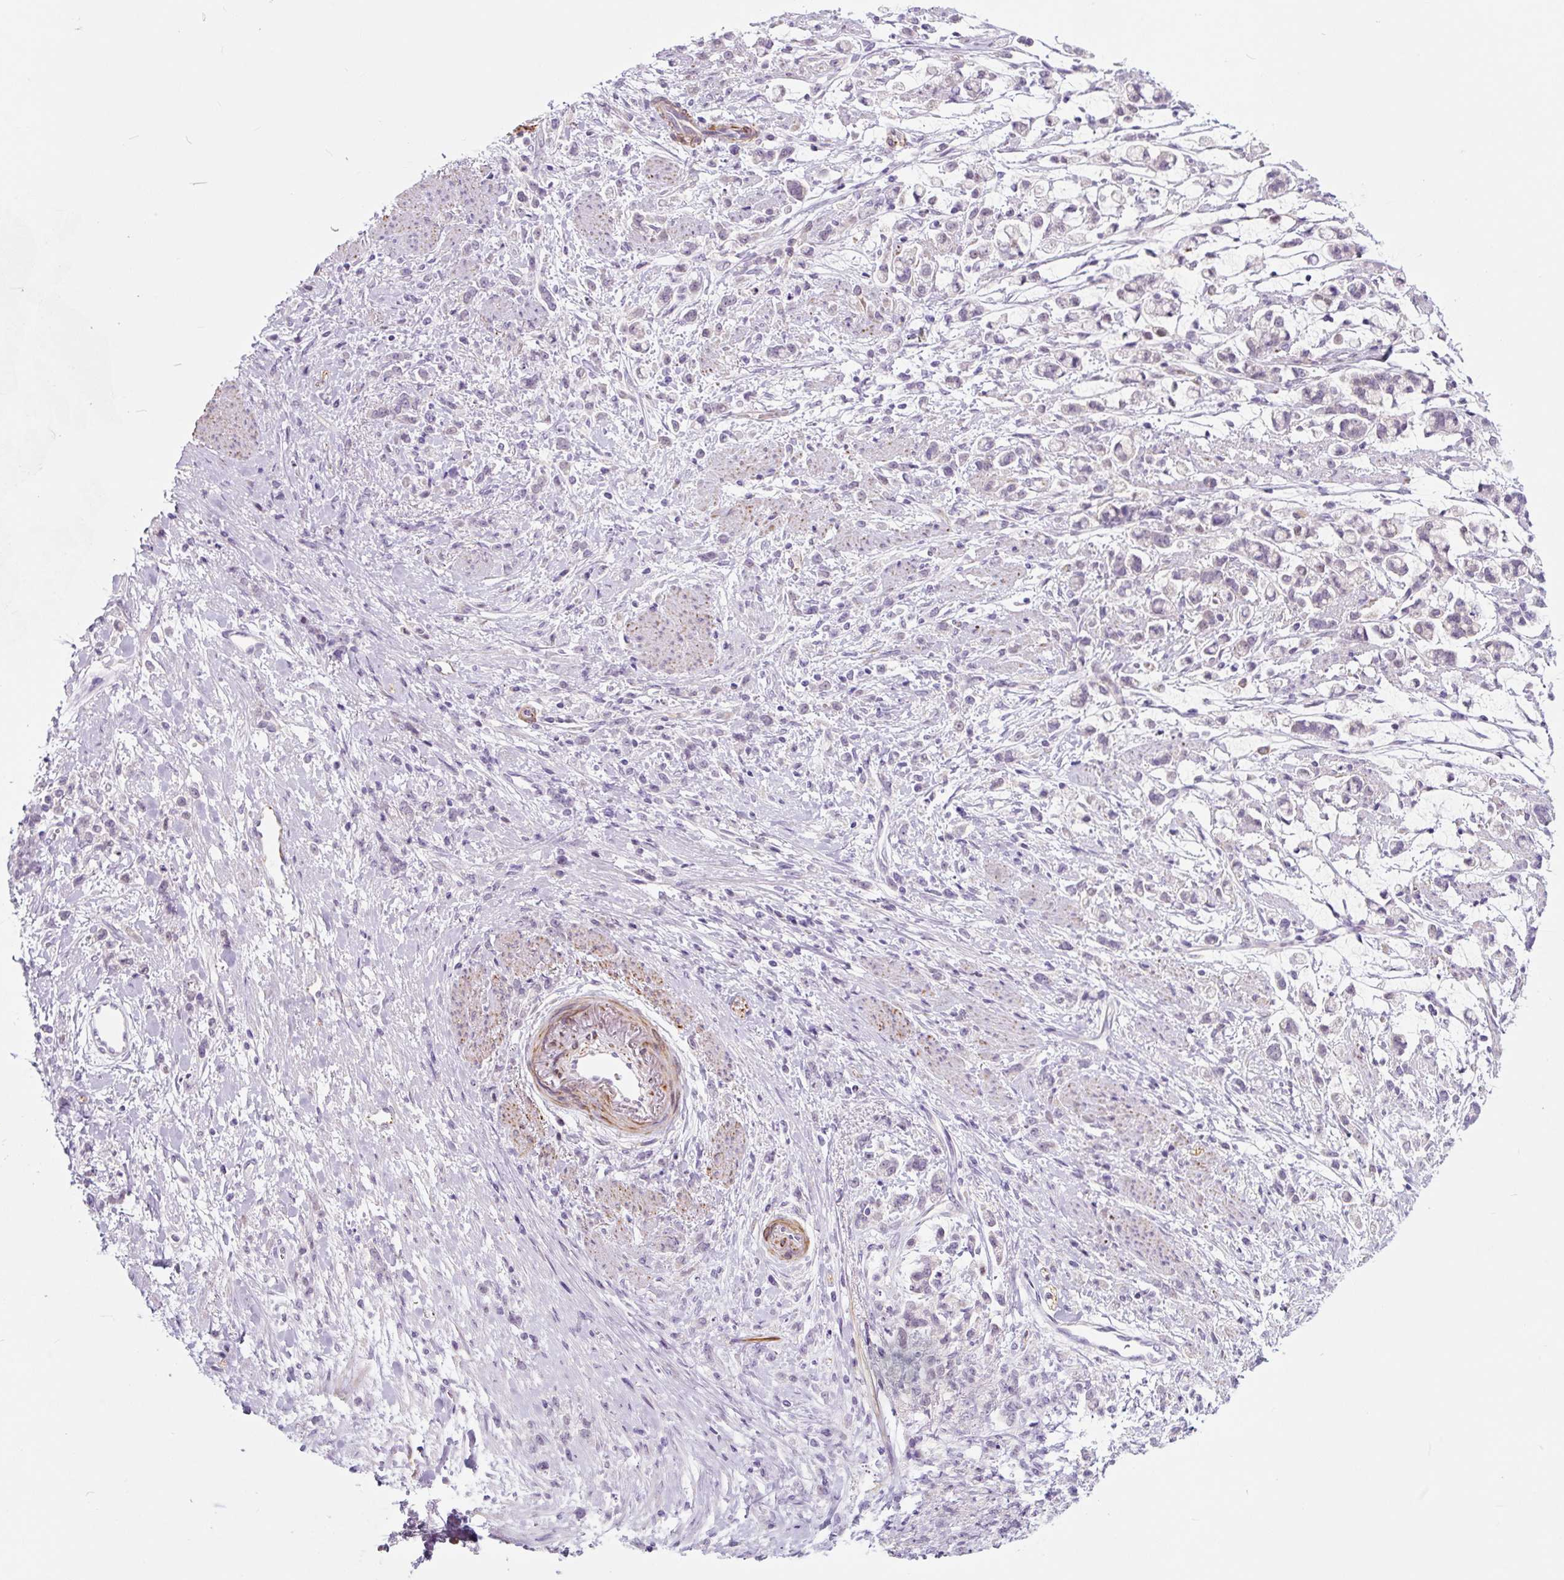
{"staining": {"intensity": "negative", "quantity": "none", "location": "none"}, "tissue": "stomach cancer", "cell_type": "Tumor cells", "image_type": "cancer", "snomed": [{"axis": "morphology", "description": "Adenocarcinoma, NOS"}, {"axis": "topography", "description": "Stomach"}], "caption": "Stomach cancer (adenocarcinoma) was stained to show a protein in brown. There is no significant expression in tumor cells.", "gene": "CCL25", "patient": {"sex": "female", "age": 60}}